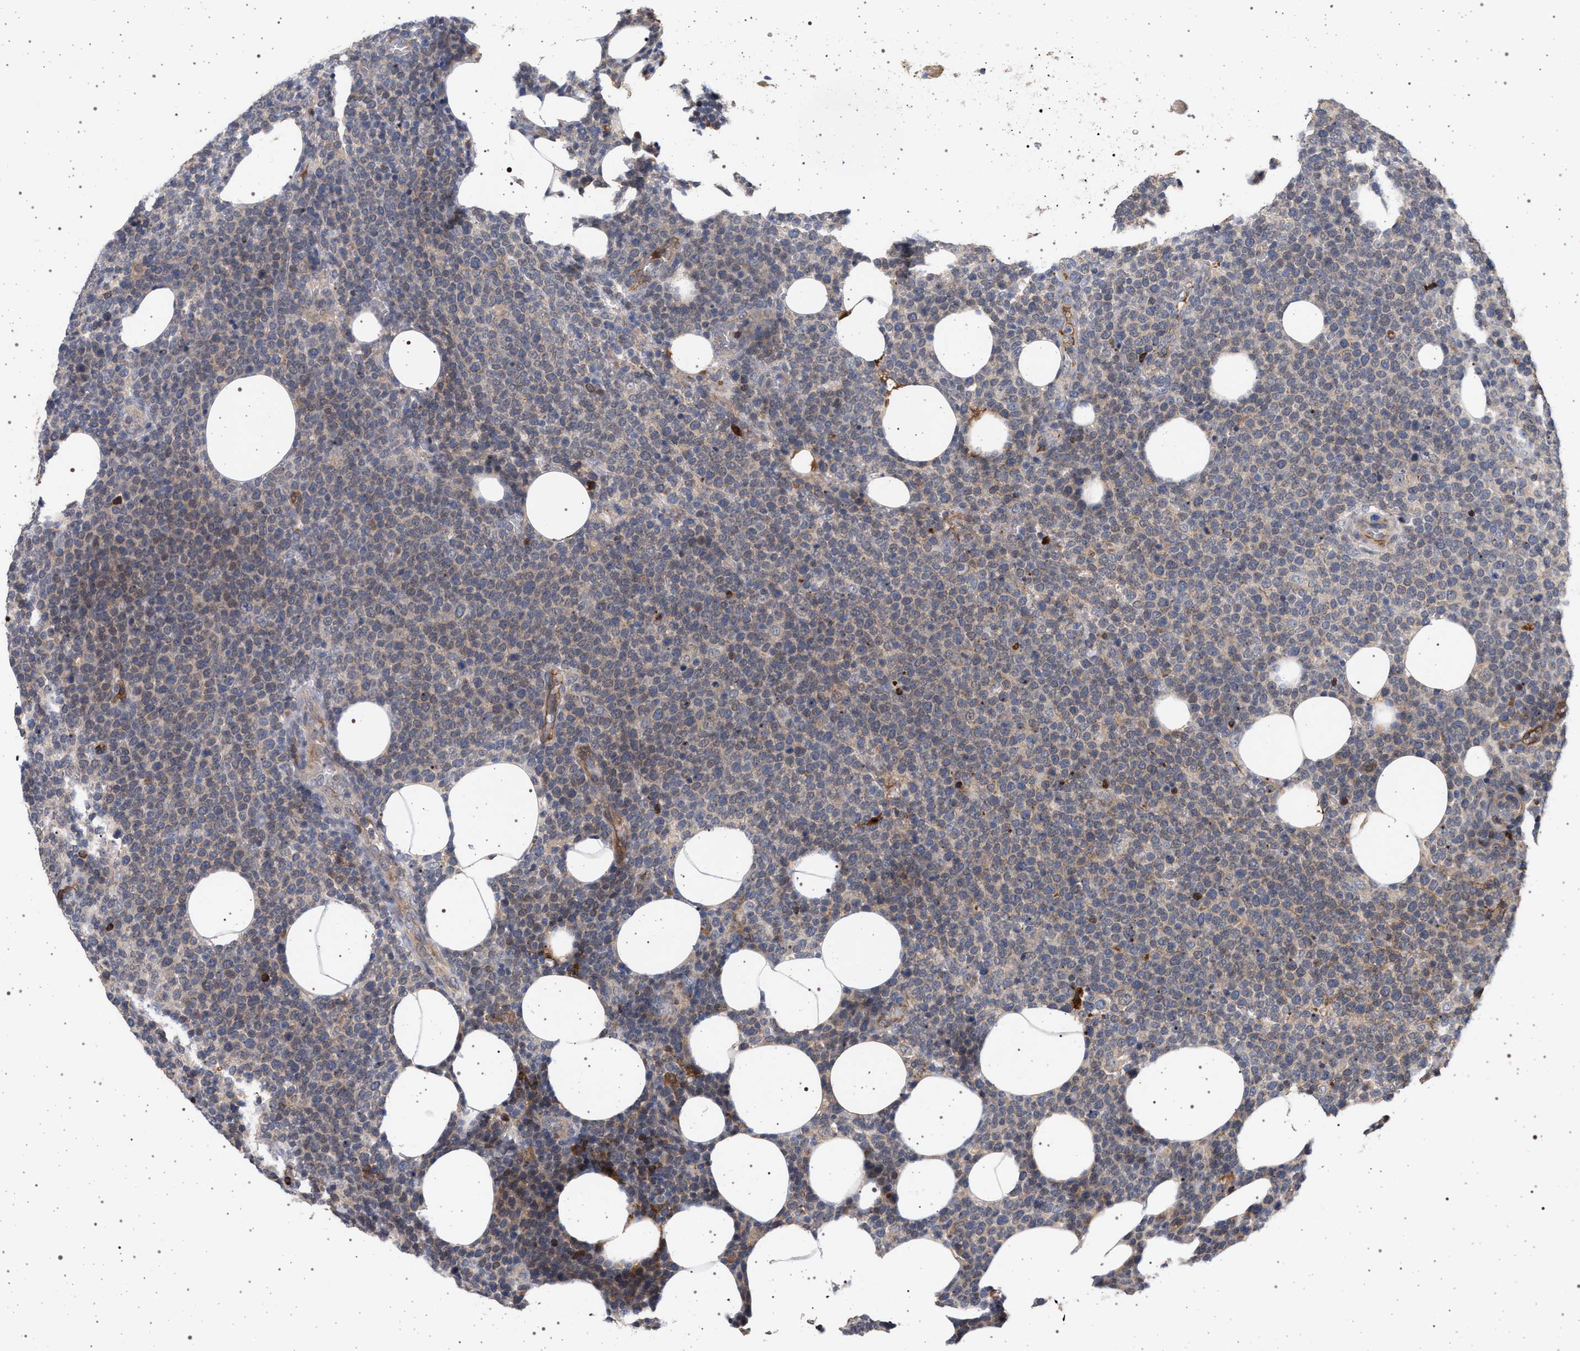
{"staining": {"intensity": "moderate", "quantity": "25%-75%", "location": "cytoplasmic/membranous"}, "tissue": "lymphoma", "cell_type": "Tumor cells", "image_type": "cancer", "snomed": [{"axis": "morphology", "description": "Malignant lymphoma, non-Hodgkin's type, High grade"}, {"axis": "topography", "description": "Lymph node"}], "caption": "Protein staining demonstrates moderate cytoplasmic/membranous expression in about 25%-75% of tumor cells in malignant lymphoma, non-Hodgkin's type (high-grade).", "gene": "RBM48", "patient": {"sex": "male", "age": 61}}